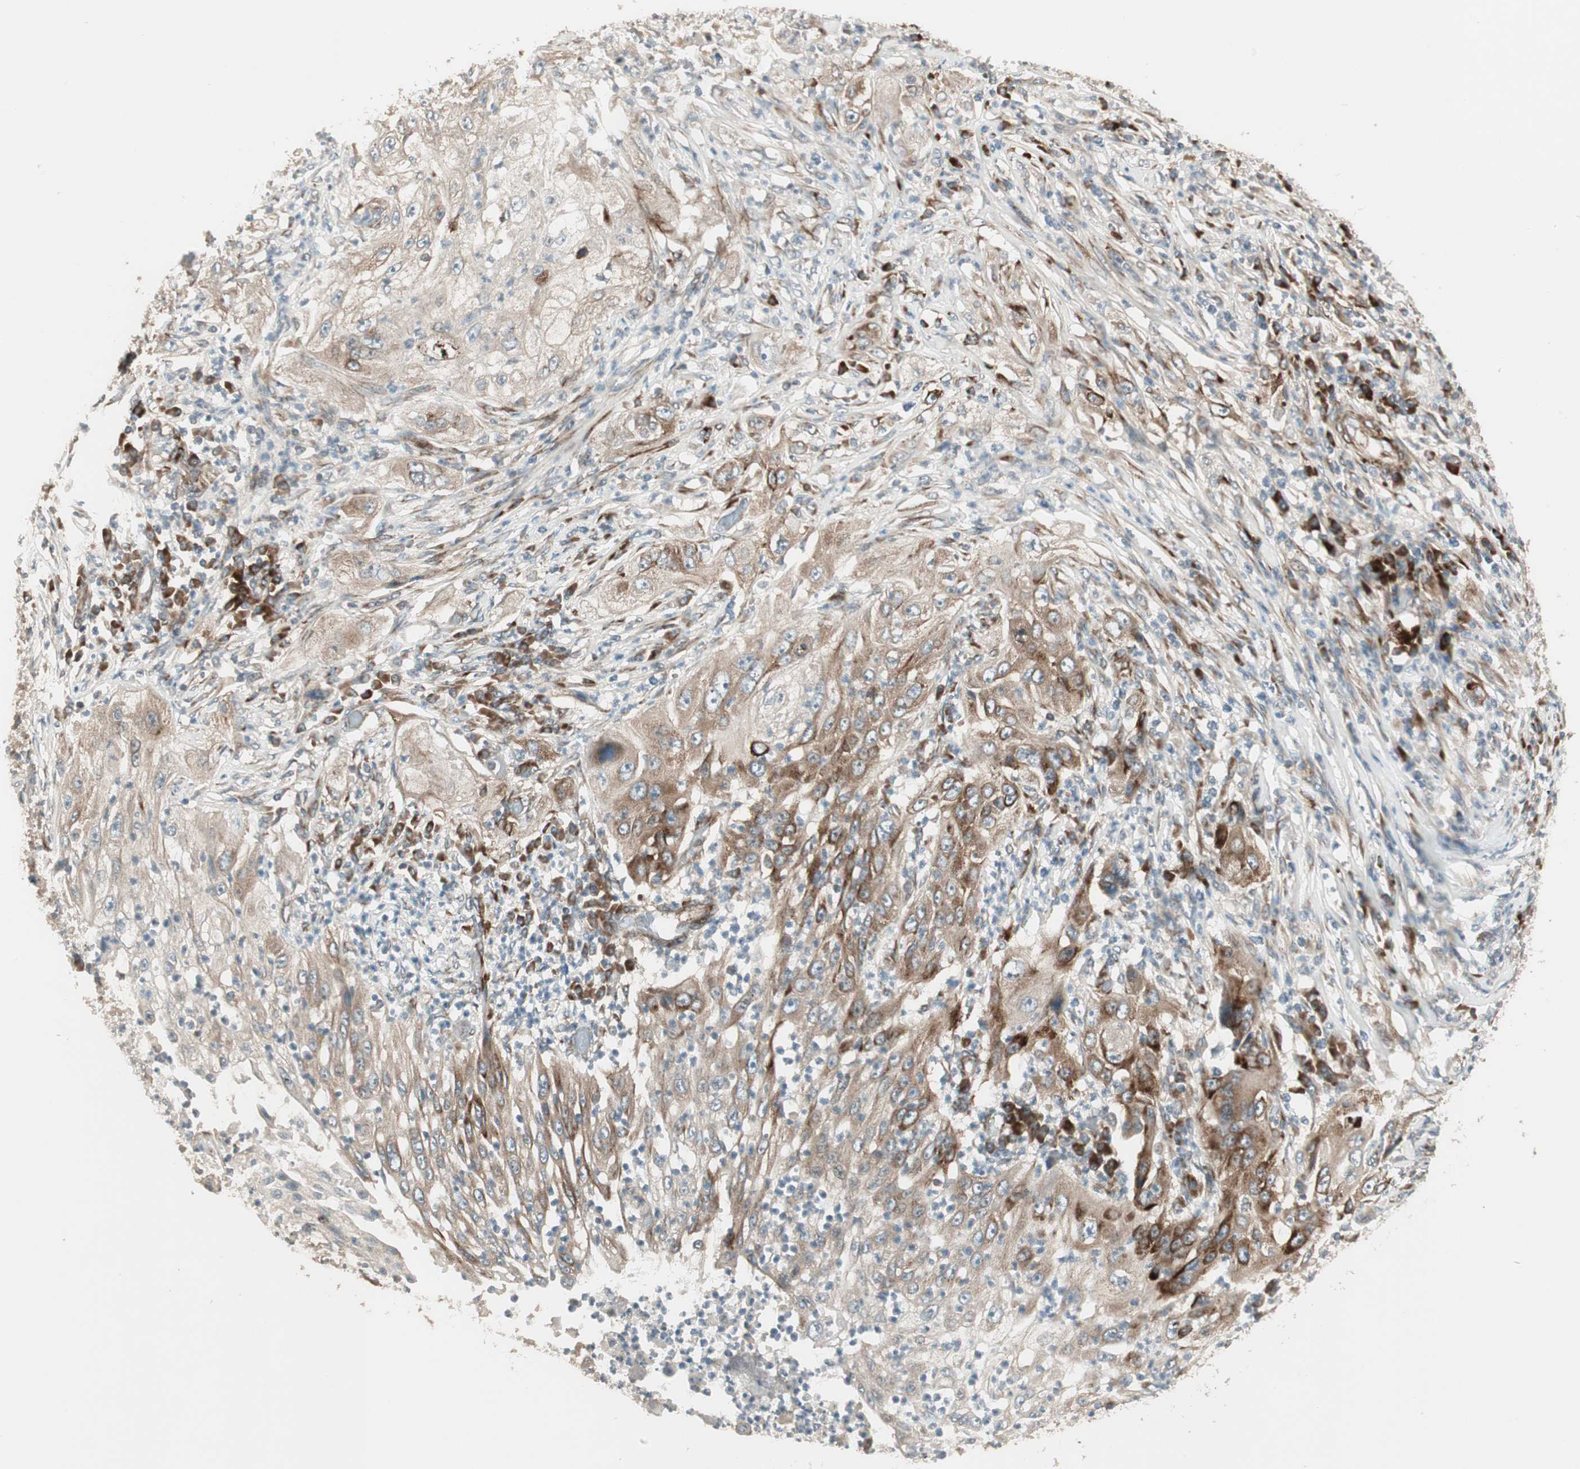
{"staining": {"intensity": "moderate", "quantity": "25%-75%", "location": "cytoplasmic/membranous"}, "tissue": "lung cancer", "cell_type": "Tumor cells", "image_type": "cancer", "snomed": [{"axis": "morphology", "description": "Inflammation, NOS"}, {"axis": "morphology", "description": "Squamous cell carcinoma, NOS"}, {"axis": "topography", "description": "Lymph node"}, {"axis": "topography", "description": "Soft tissue"}, {"axis": "topography", "description": "Lung"}], "caption": "A high-resolution micrograph shows immunohistochemistry (IHC) staining of lung cancer (squamous cell carcinoma), which displays moderate cytoplasmic/membranous staining in about 25%-75% of tumor cells.", "gene": "PPP2R5E", "patient": {"sex": "male", "age": 66}}